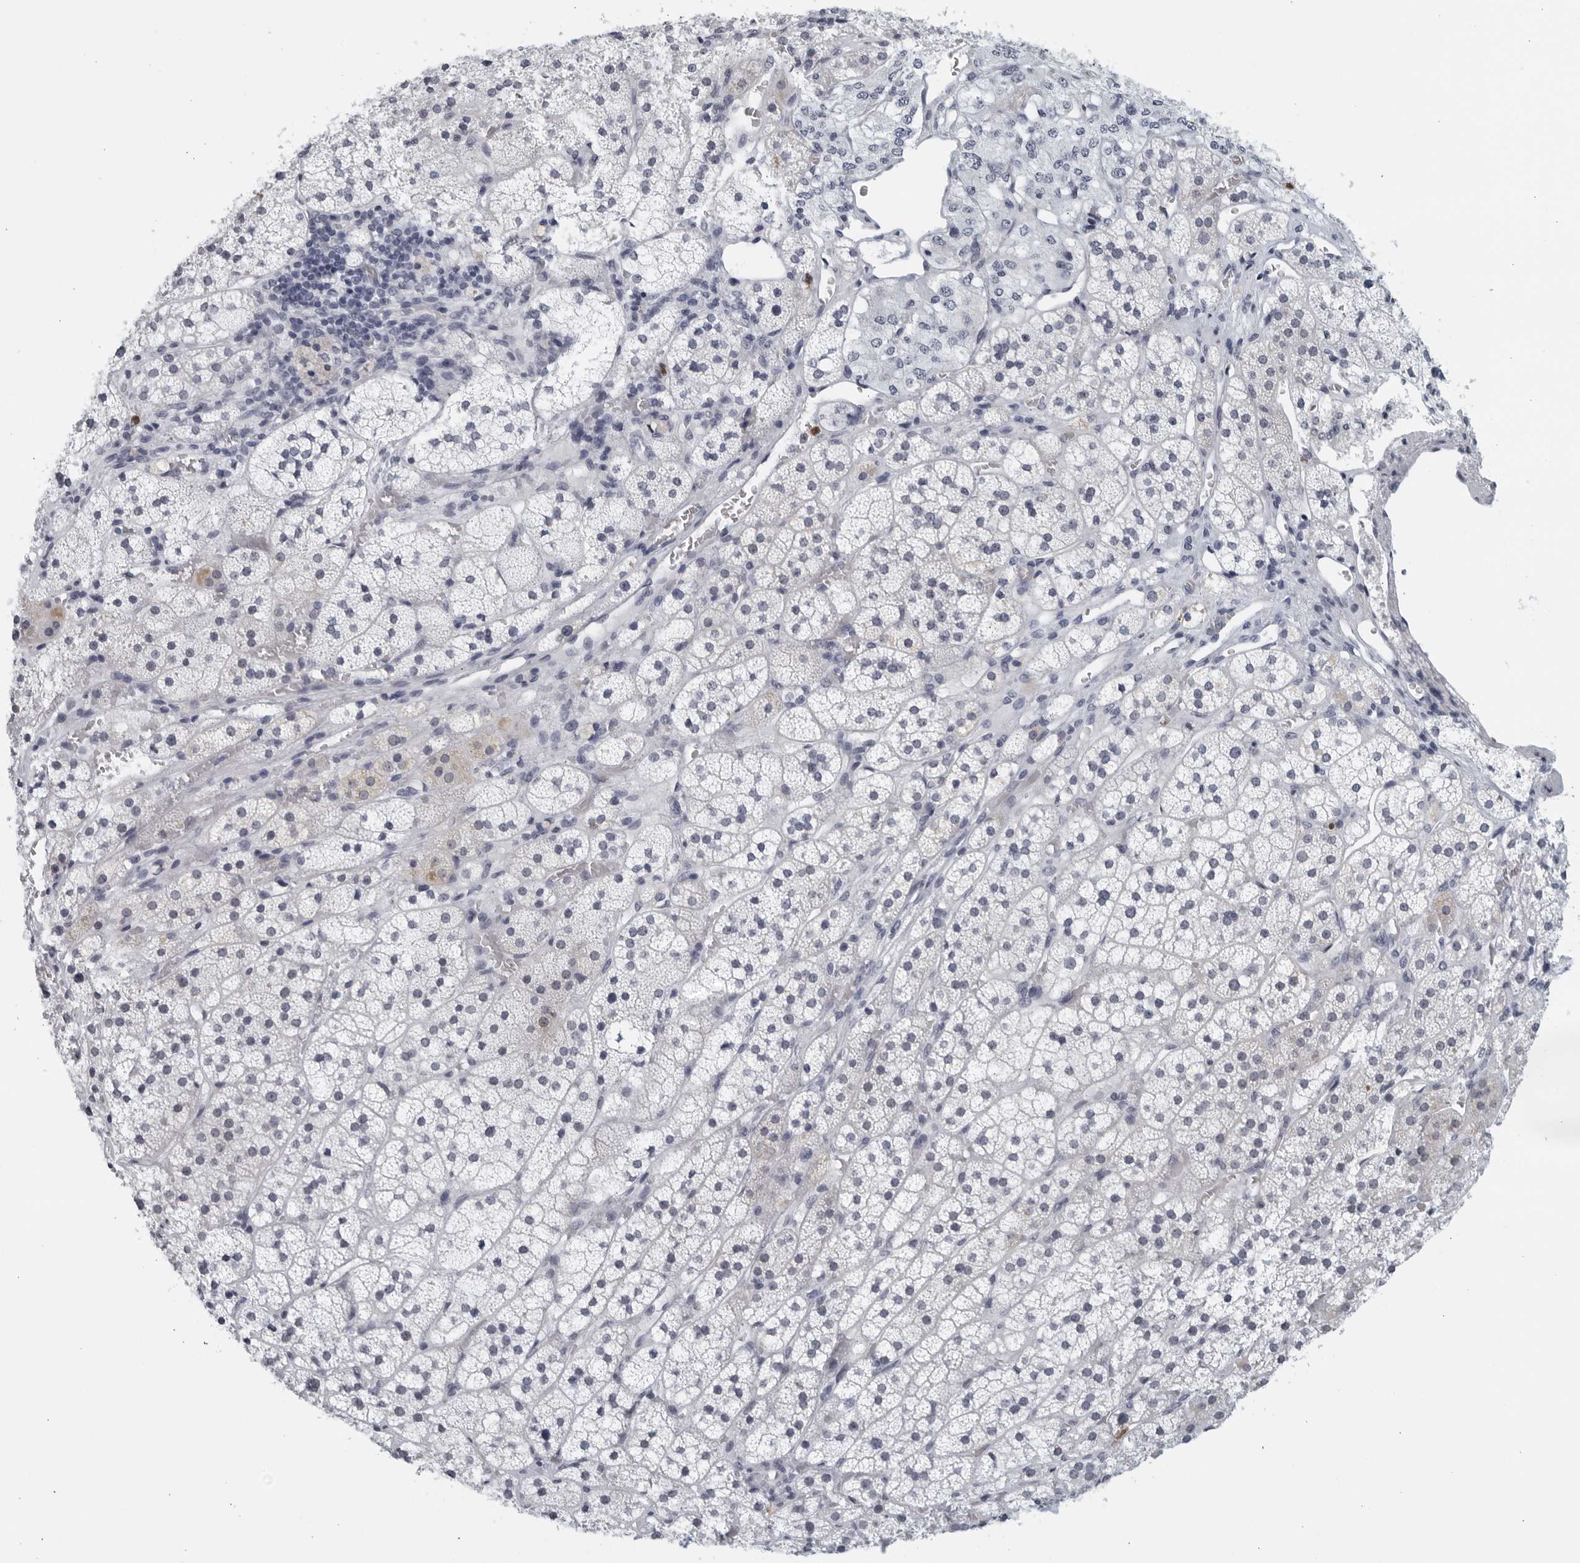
{"staining": {"intensity": "negative", "quantity": "none", "location": "none"}, "tissue": "adrenal gland", "cell_type": "Glandular cells", "image_type": "normal", "snomed": [{"axis": "morphology", "description": "Normal tissue, NOS"}, {"axis": "topography", "description": "Adrenal gland"}], "caption": "The immunohistochemistry (IHC) image has no significant expression in glandular cells of adrenal gland.", "gene": "KLK7", "patient": {"sex": "female", "age": 44}}